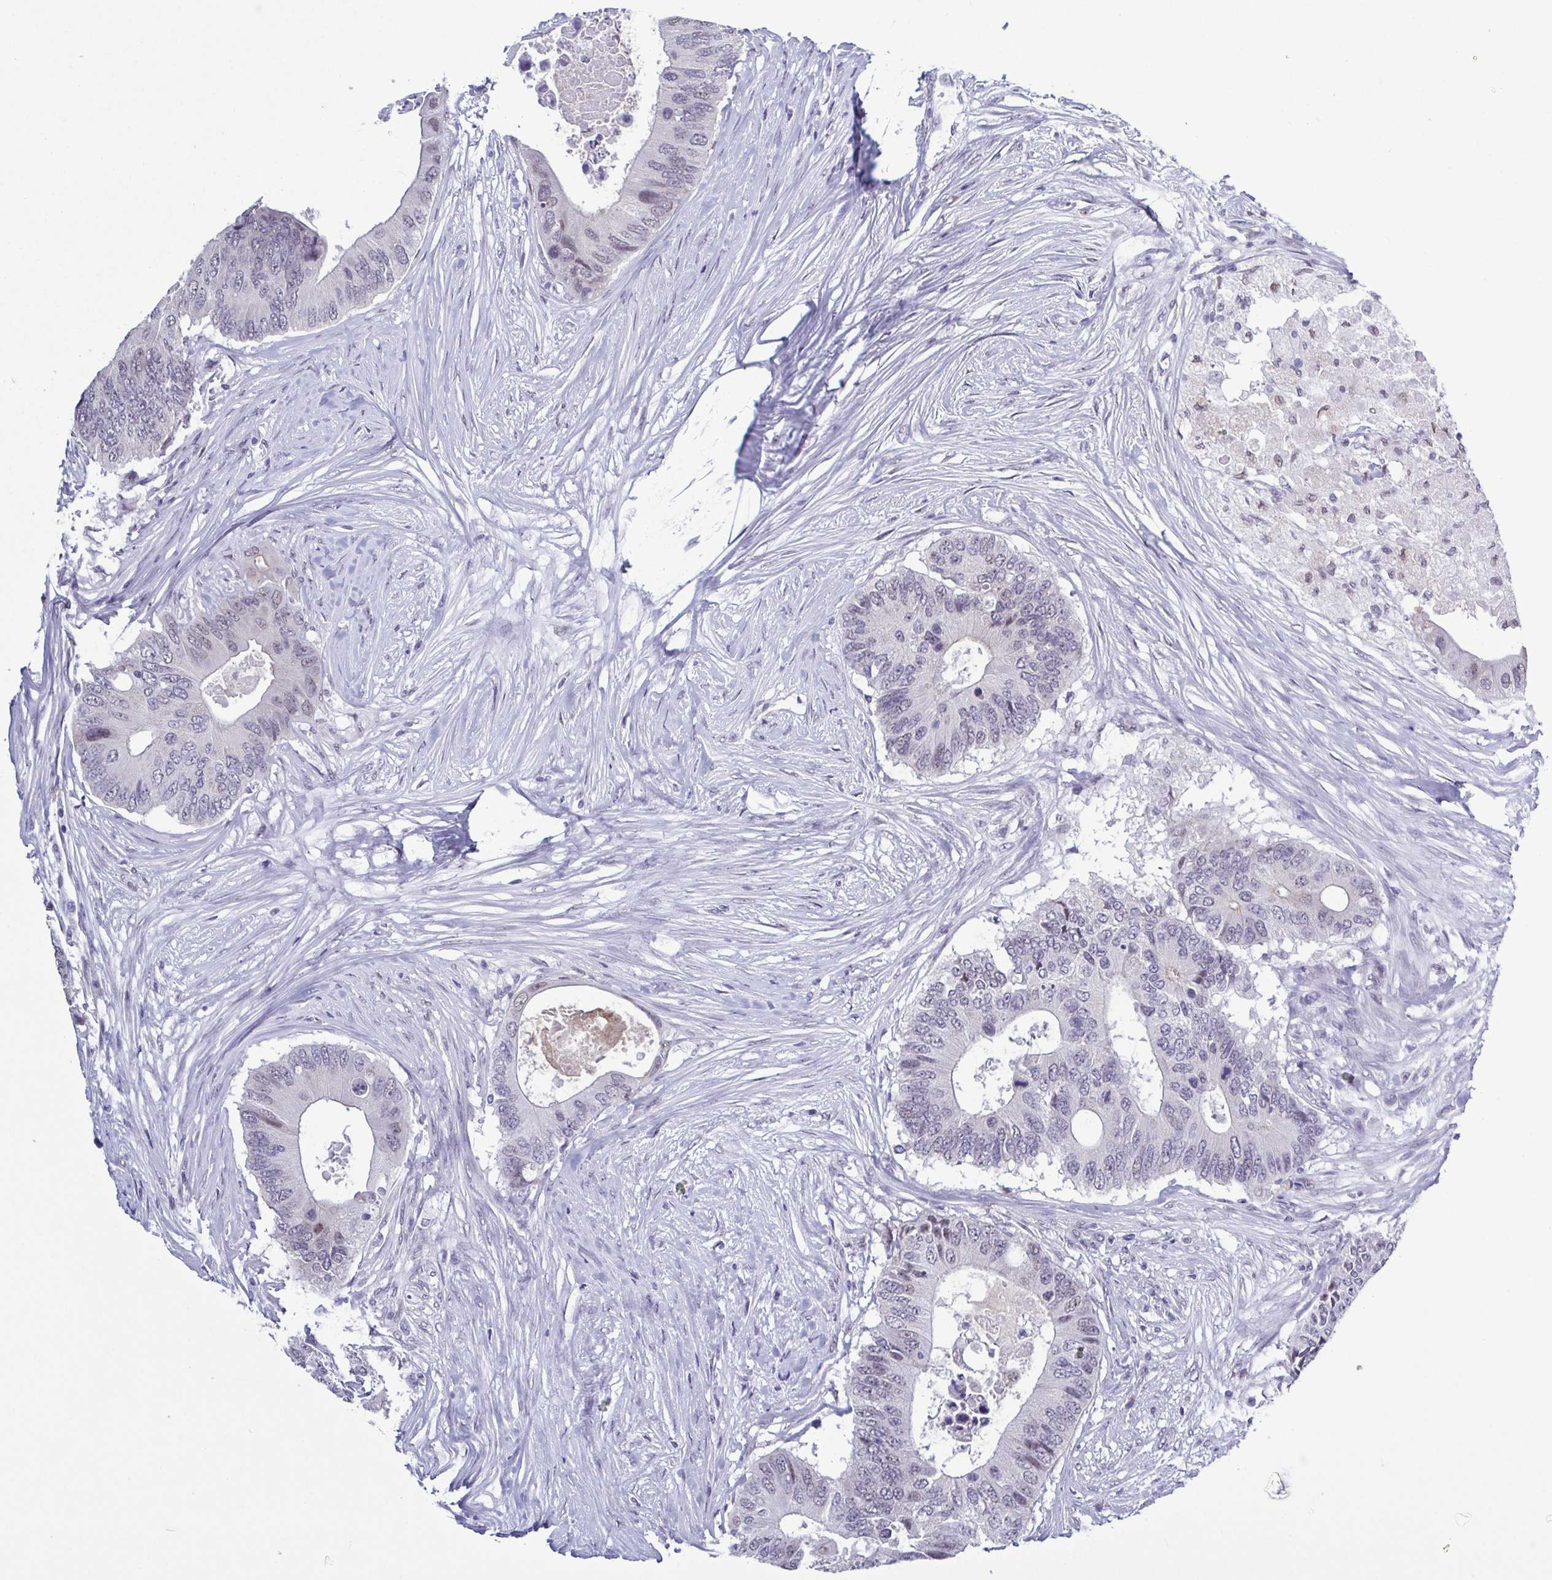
{"staining": {"intensity": "negative", "quantity": "none", "location": "none"}, "tissue": "colorectal cancer", "cell_type": "Tumor cells", "image_type": "cancer", "snomed": [{"axis": "morphology", "description": "Adenocarcinoma, NOS"}, {"axis": "topography", "description": "Colon"}], "caption": "High power microscopy image of an immunohistochemistry photomicrograph of colorectal adenocarcinoma, revealing no significant staining in tumor cells. Brightfield microscopy of immunohistochemistry stained with DAB (brown) and hematoxylin (blue), captured at high magnification.", "gene": "TMEM92", "patient": {"sex": "male", "age": 71}}